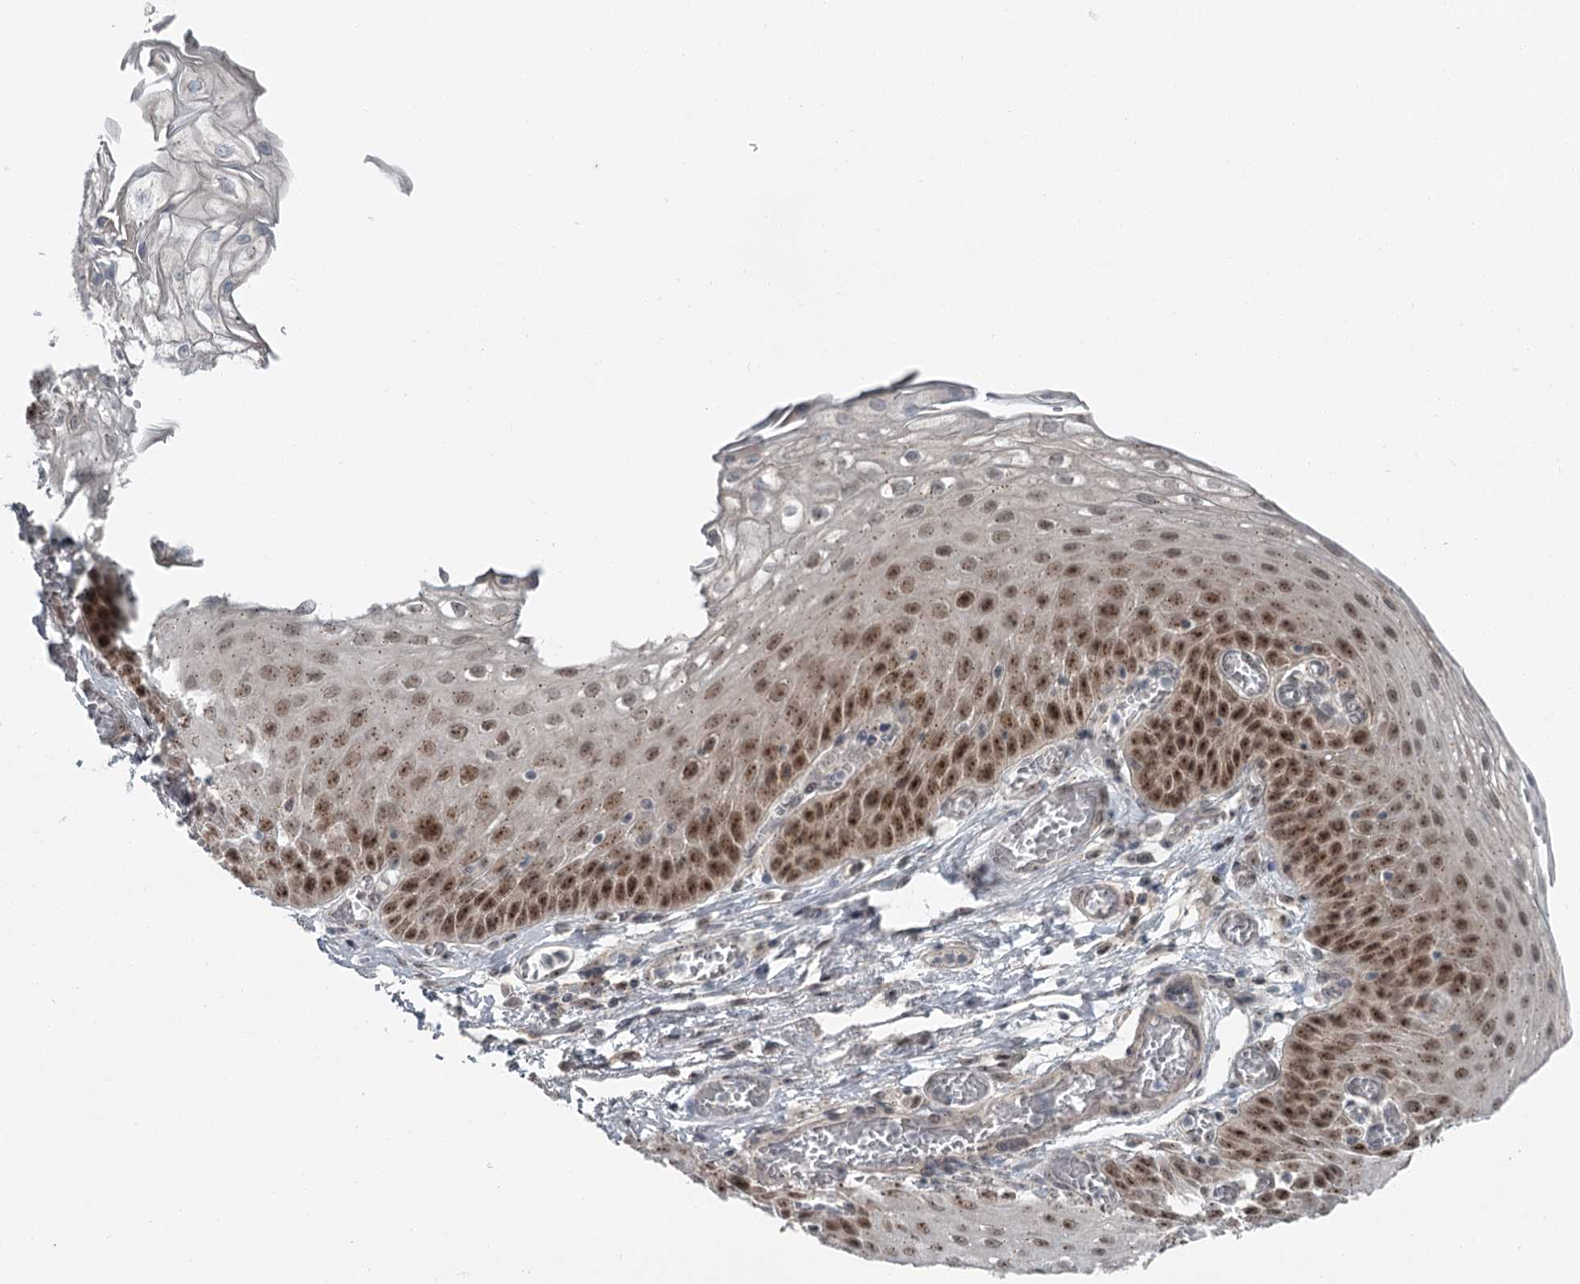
{"staining": {"intensity": "moderate", "quantity": ">75%", "location": "nuclear"}, "tissue": "esophagus", "cell_type": "Squamous epithelial cells", "image_type": "normal", "snomed": [{"axis": "morphology", "description": "Normal tissue, NOS"}, {"axis": "topography", "description": "Esophagus"}], "caption": "Immunohistochemistry of normal esophagus reveals medium levels of moderate nuclear staining in about >75% of squamous epithelial cells. (brown staining indicates protein expression, while blue staining denotes nuclei).", "gene": "EXOSC1", "patient": {"sex": "male", "age": 81}}